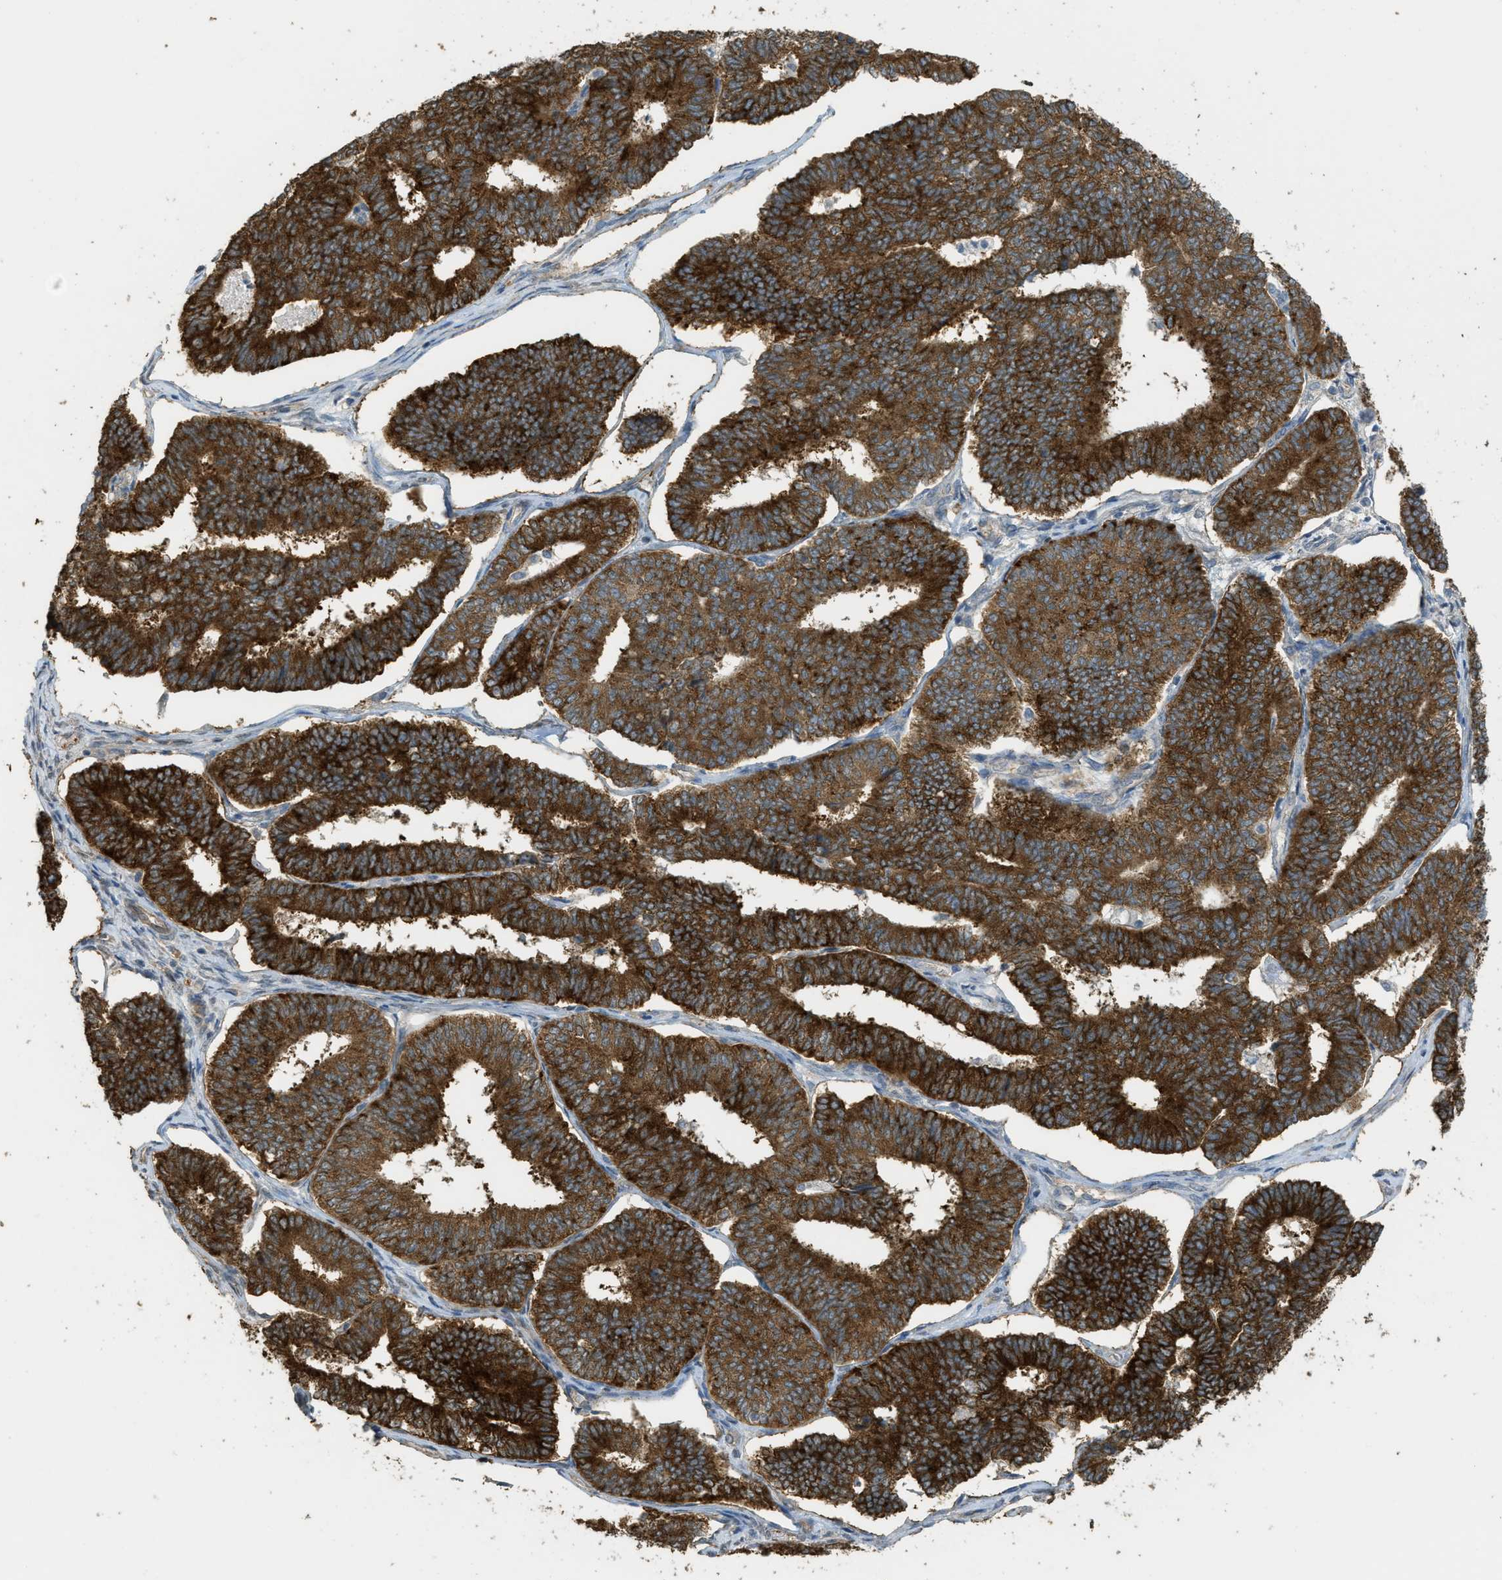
{"staining": {"intensity": "strong", "quantity": ">75%", "location": "cytoplasmic/membranous"}, "tissue": "endometrial cancer", "cell_type": "Tumor cells", "image_type": "cancer", "snomed": [{"axis": "morphology", "description": "Adenocarcinoma, NOS"}, {"axis": "topography", "description": "Endometrium"}], "caption": "DAB immunohistochemical staining of endometrial cancer exhibits strong cytoplasmic/membranous protein expression in about >75% of tumor cells.", "gene": "IGF2BP2", "patient": {"sex": "female", "age": 70}}